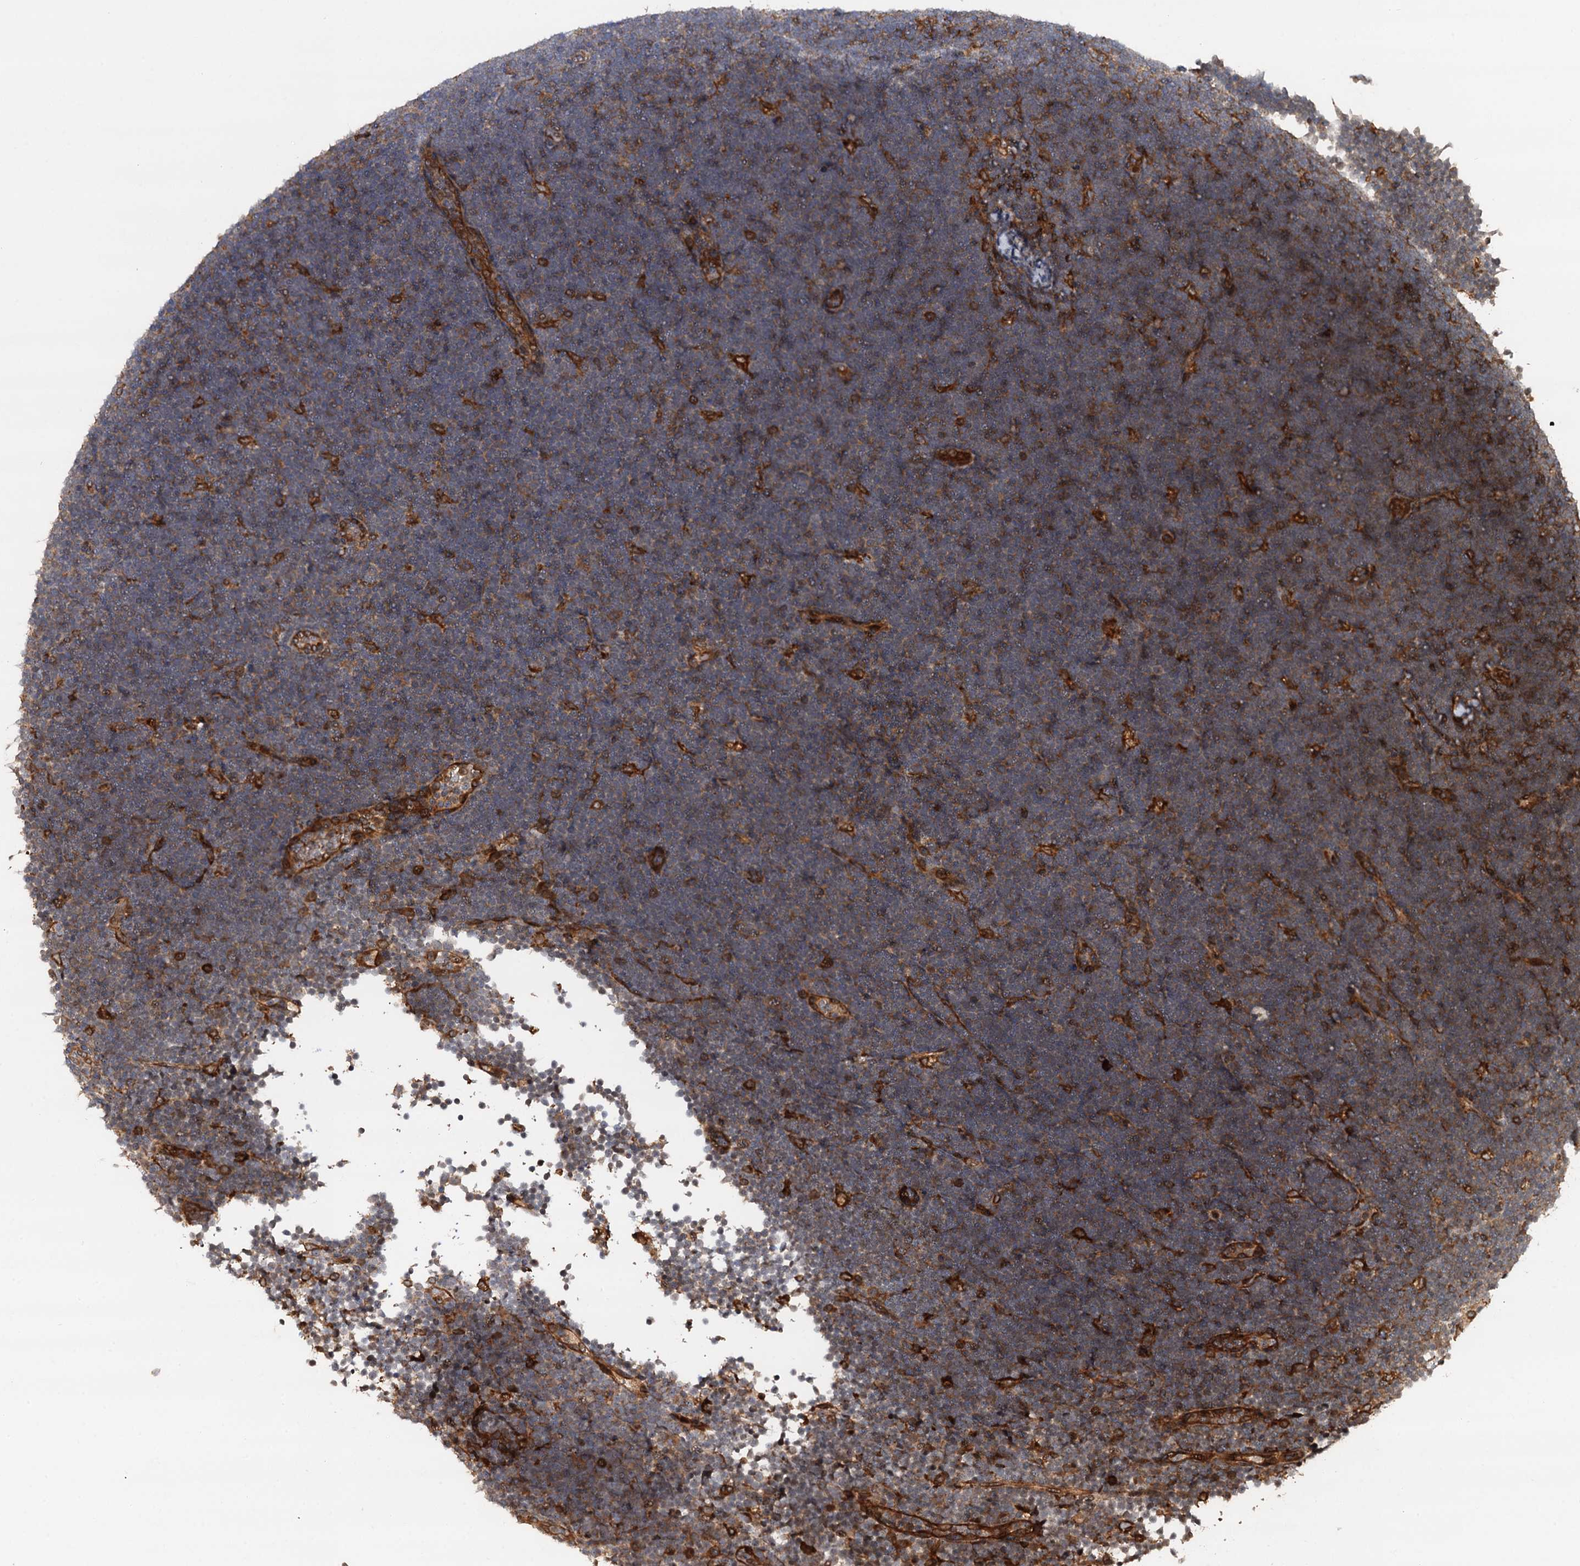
{"staining": {"intensity": "weak", "quantity": "25%-75%", "location": "cytoplasmic/membranous"}, "tissue": "lymphoma", "cell_type": "Tumor cells", "image_type": "cancer", "snomed": [{"axis": "morphology", "description": "Malignant lymphoma, non-Hodgkin's type, High grade"}, {"axis": "topography", "description": "Lymph node"}], "caption": "Brown immunohistochemical staining in human malignant lymphoma, non-Hodgkin's type (high-grade) demonstrates weak cytoplasmic/membranous staining in approximately 25%-75% of tumor cells. Using DAB (3,3'-diaminobenzidine) (brown) and hematoxylin (blue) stains, captured at high magnification using brightfield microscopy.", "gene": "BORA", "patient": {"sex": "male", "age": 13}}